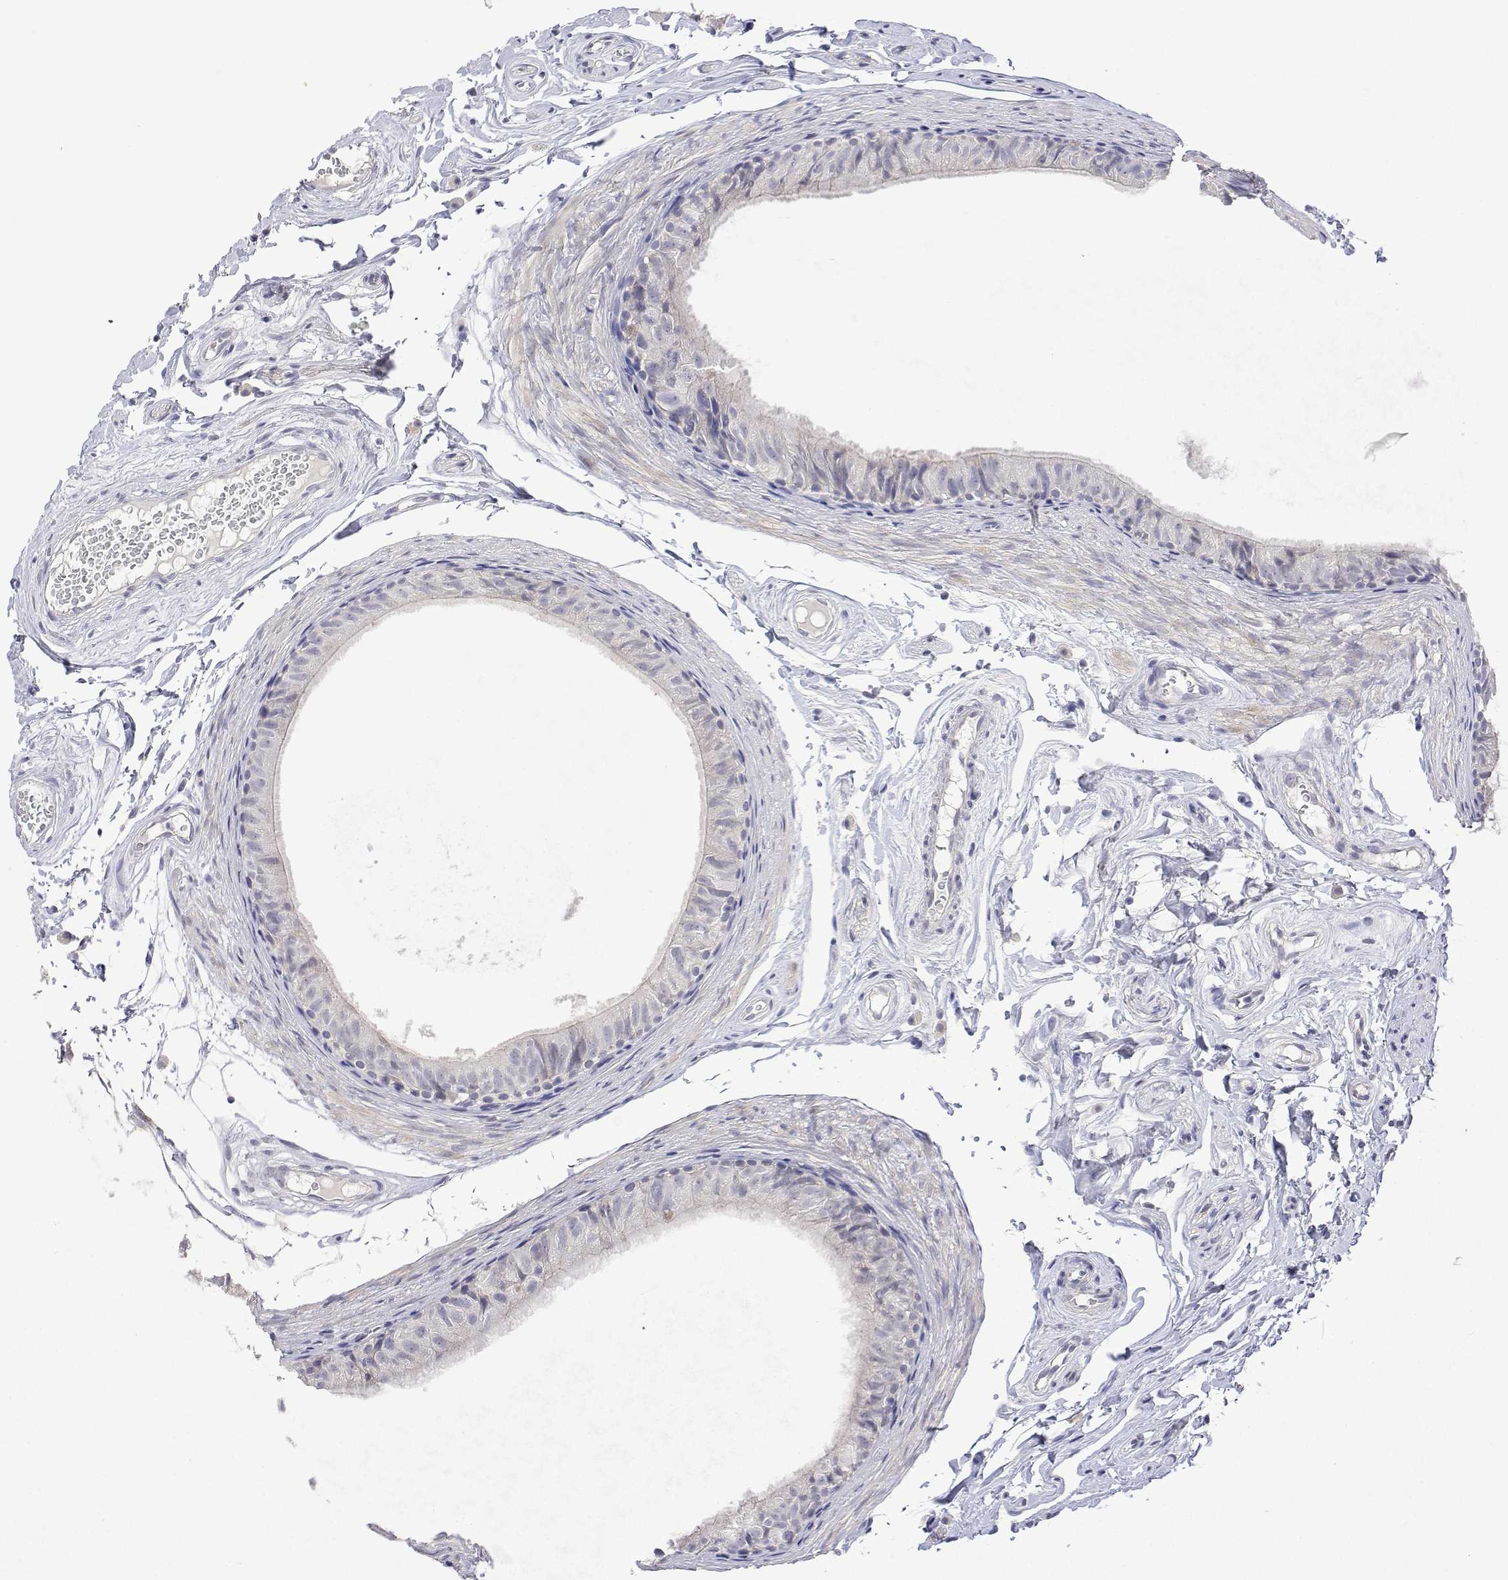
{"staining": {"intensity": "negative", "quantity": "none", "location": "none"}, "tissue": "epididymis", "cell_type": "Glandular cells", "image_type": "normal", "snomed": [{"axis": "morphology", "description": "Normal tissue, NOS"}, {"axis": "topography", "description": "Epididymis"}], "caption": "DAB immunohistochemical staining of benign epididymis demonstrates no significant expression in glandular cells. Brightfield microscopy of immunohistochemistry stained with DAB (3,3'-diaminobenzidine) (brown) and hematoxylin (blue), captured at high magnification.", "gene": "PLCB1", "patient": {"sex": "male", "age": 45}}